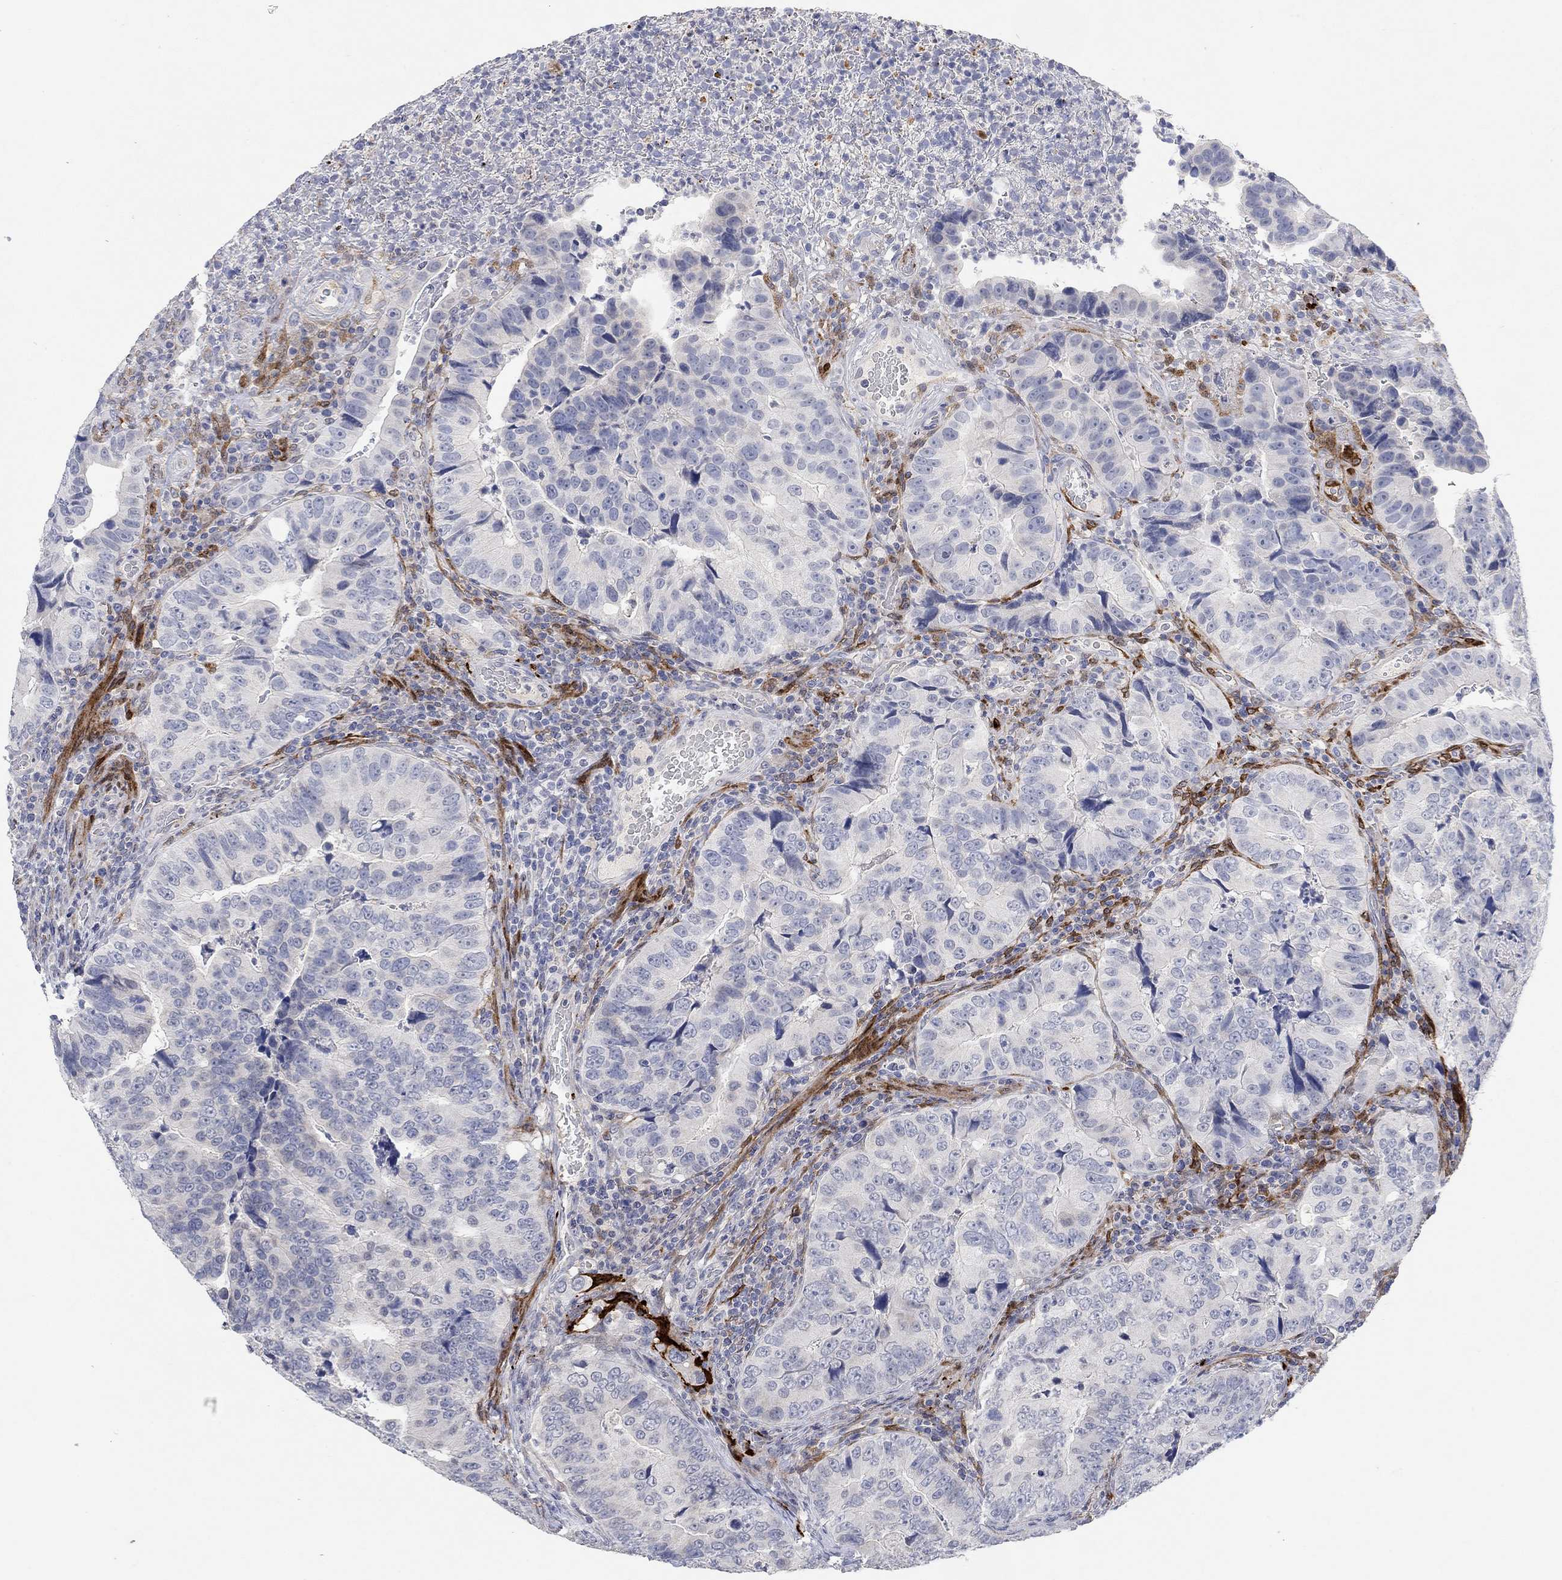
{"staining": {"intensity": "negative", "quantity": "none", "location": "none"}, "tissue": "colorectal cancer", "cell_type": "Tumor cells", "image_type": "cancer", "snomed": [{"axis": "morphology", "description": "Adenocarcinoma, NOS"}, {"axis": "topography", "description": "Colon"}], "caption": "Colorectal cancer was stained to show a protein in brown. There is no significant staining in tumor cells.", "gene": "VAT1L", "patient": {"sex": "female", "age": 72}}